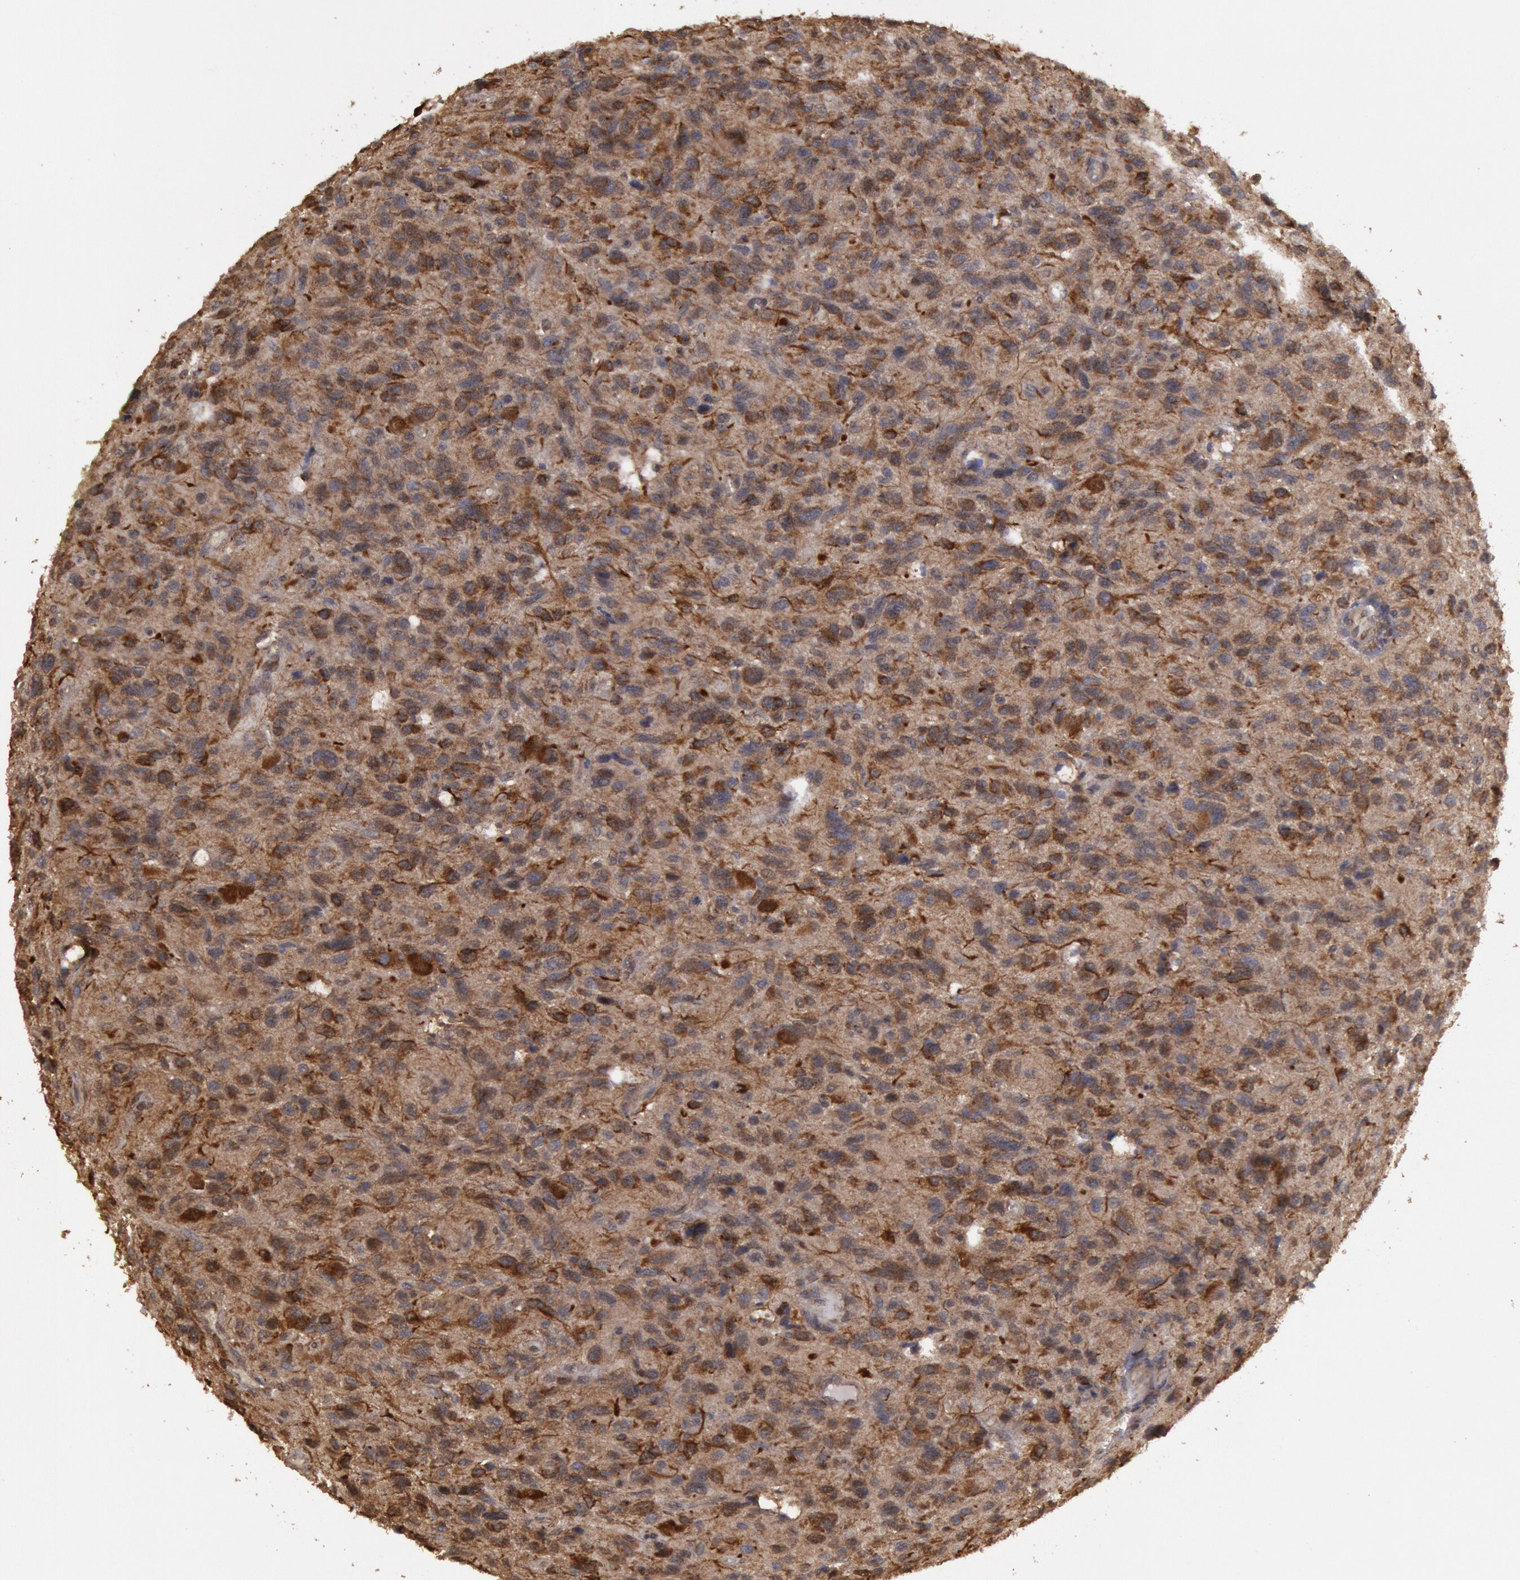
{"staining": {"intensity": "moderate", "quantity": "25%-75%", "location": "cytoplasmic/membranous"}, "tissue": "glioma", "cell_type": "Tumor cells", "image_type": "cancer", "snomed": [{"axis": "morphology", "description": "Glioma, malignant, High grade"}, {"axis": "topography", "description": "Brain"}], "caption": "IHC (DAB) staining of malignant high-grade glioma demonstrates moderate cytoplasmic/membranous protein expression in about 25%-75% of tumor cells.", "gene": "USP14", "patient": {"sex": "female", "age": 60}}